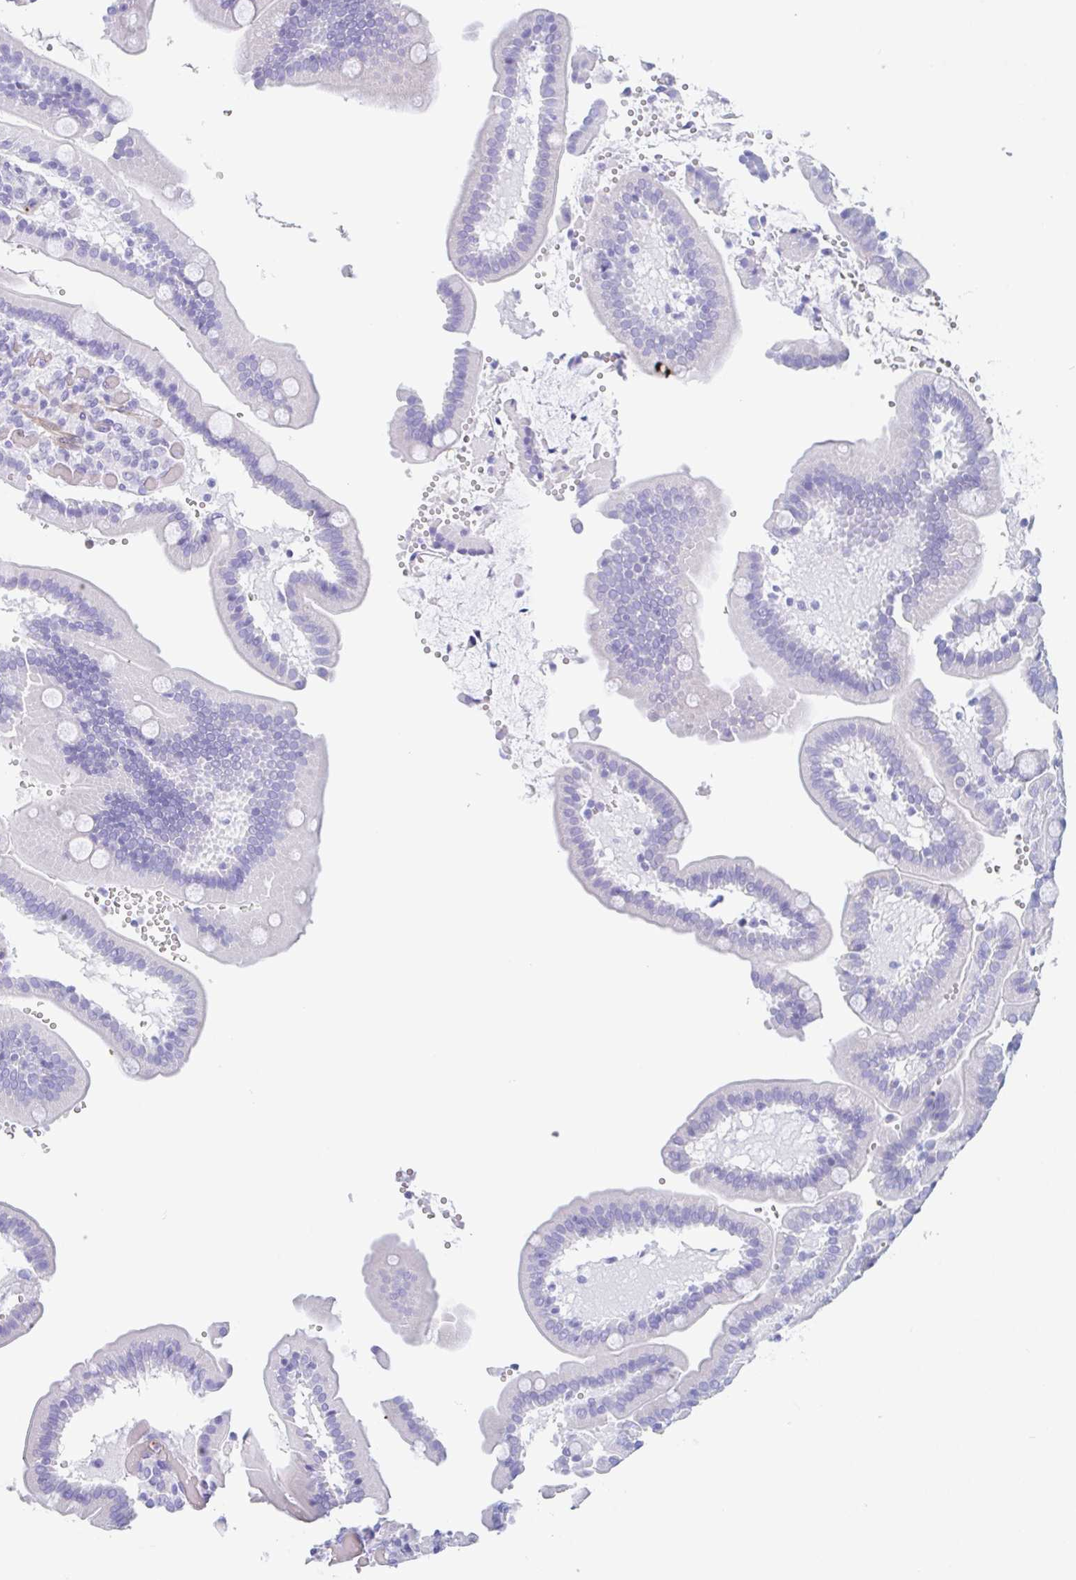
{"staining": {"intensity": "negative", "quantity": "none", "location": "none"}, "tissue": "duodenum", "cell_type": "Glandular cells", "image_type": "normal", "snomed": [{"axis": "morphology", "description": "Normal tissue, NOS"}, {"axis": "topography", "description": "Duodenum"}], "caption": "High magnification brightfield microscopy of benign duodenum stained with DAB (brown) and counterstained with hematoxylin (blue): glandular cells show no significant staining. Nuclei are stained in blue.", "gene": "TAS2R41", "patient": {"sex": "female", "age": 62}}